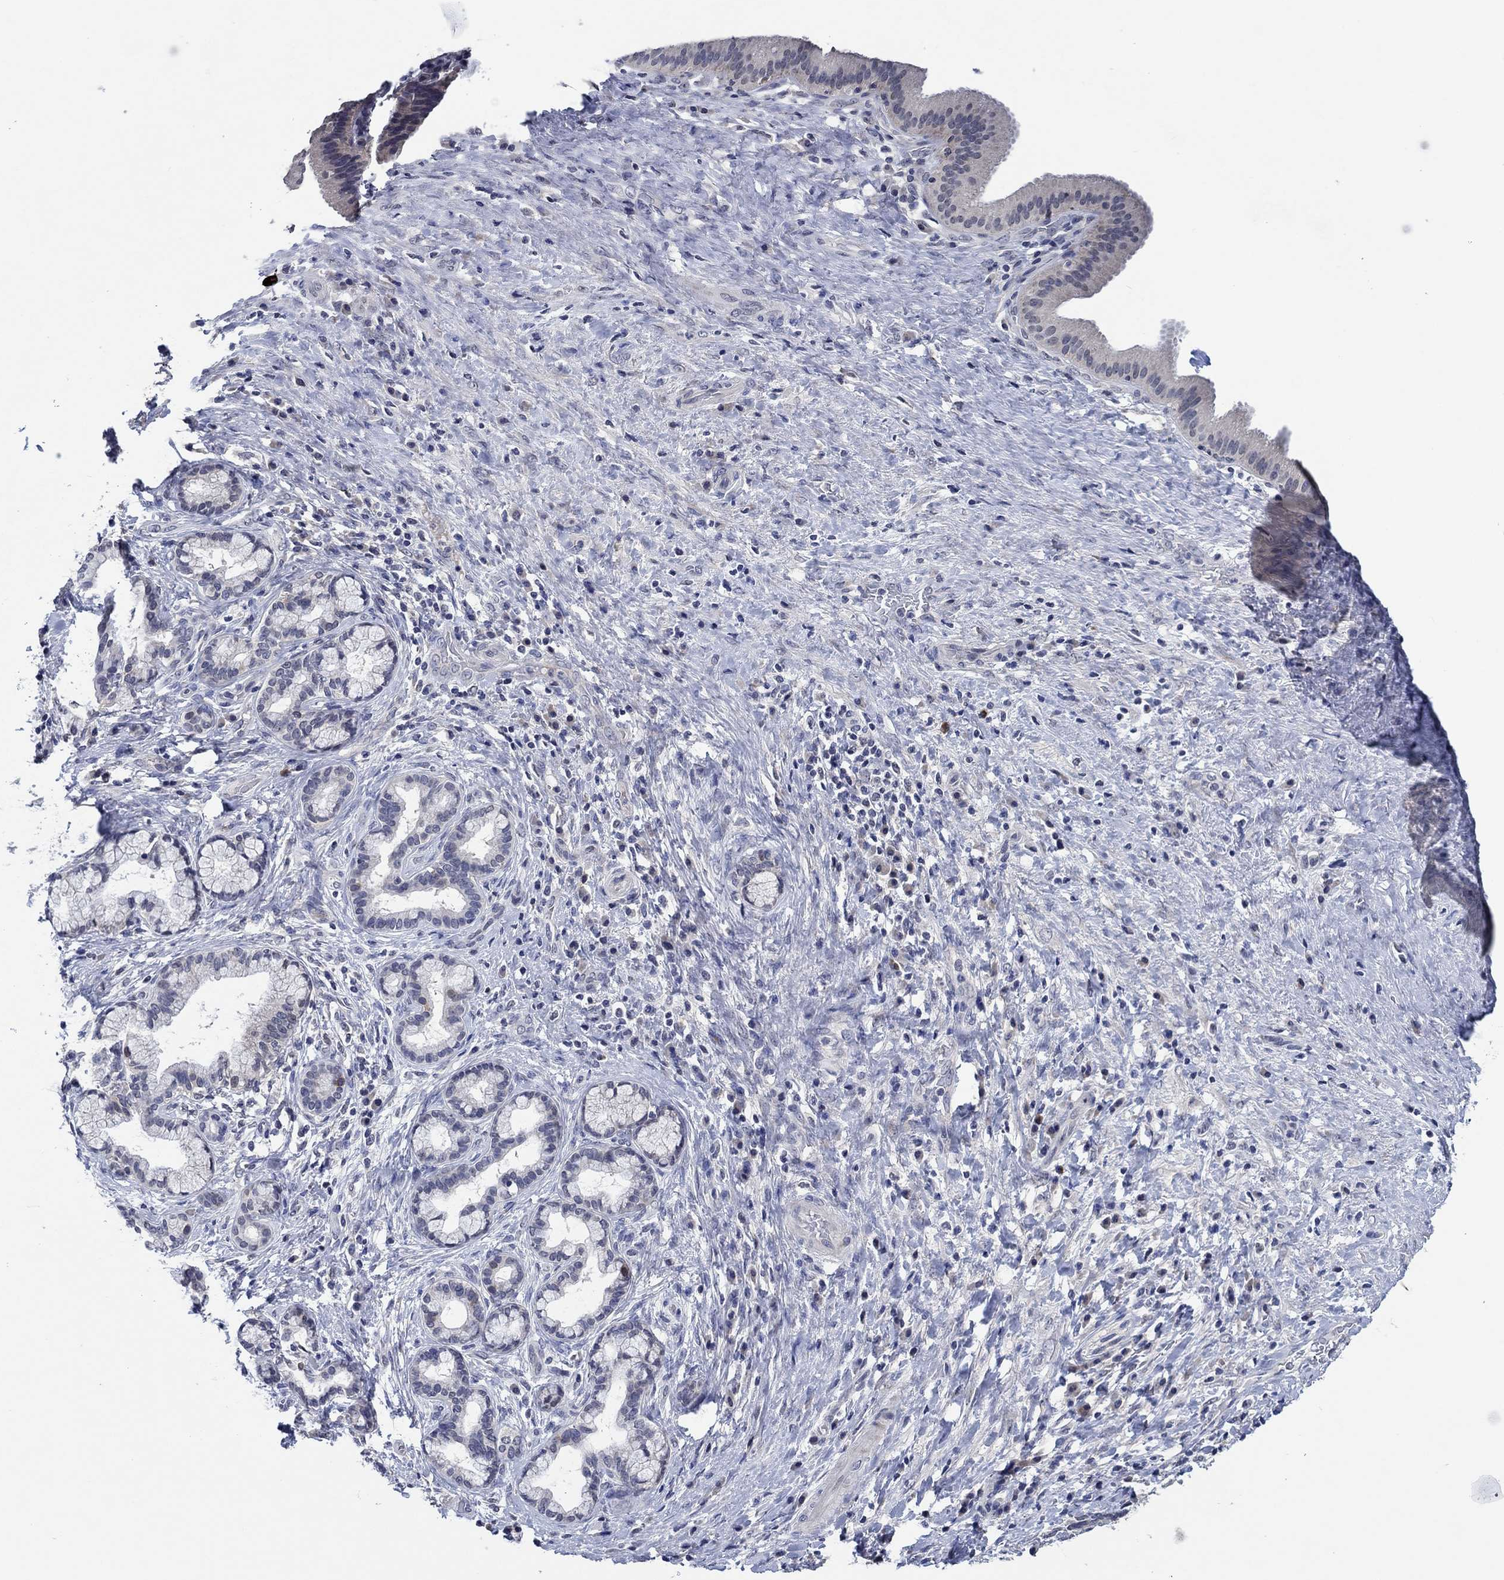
{"staining": {"intensity": "weak", "quantity": "<25%", "location": "cytoplasmic/membranous"}, "tissue": "liver cancer", "cell_type": "Tumor cells", "image_type": "cancer", "snomed": [{"axis": "morphology", "description": "Cholangiocarcinoma"}, {"axis": "topography", "description": "Liver"}], "caption": "DAB (3,3'-diaminobenzidine) immunohistochemical staining of cholangiocarcinoma (liver) displays no significant staining in tumor cells.", "gene": "PRRT3", "patient": {"sex": "female", "age": 73}}